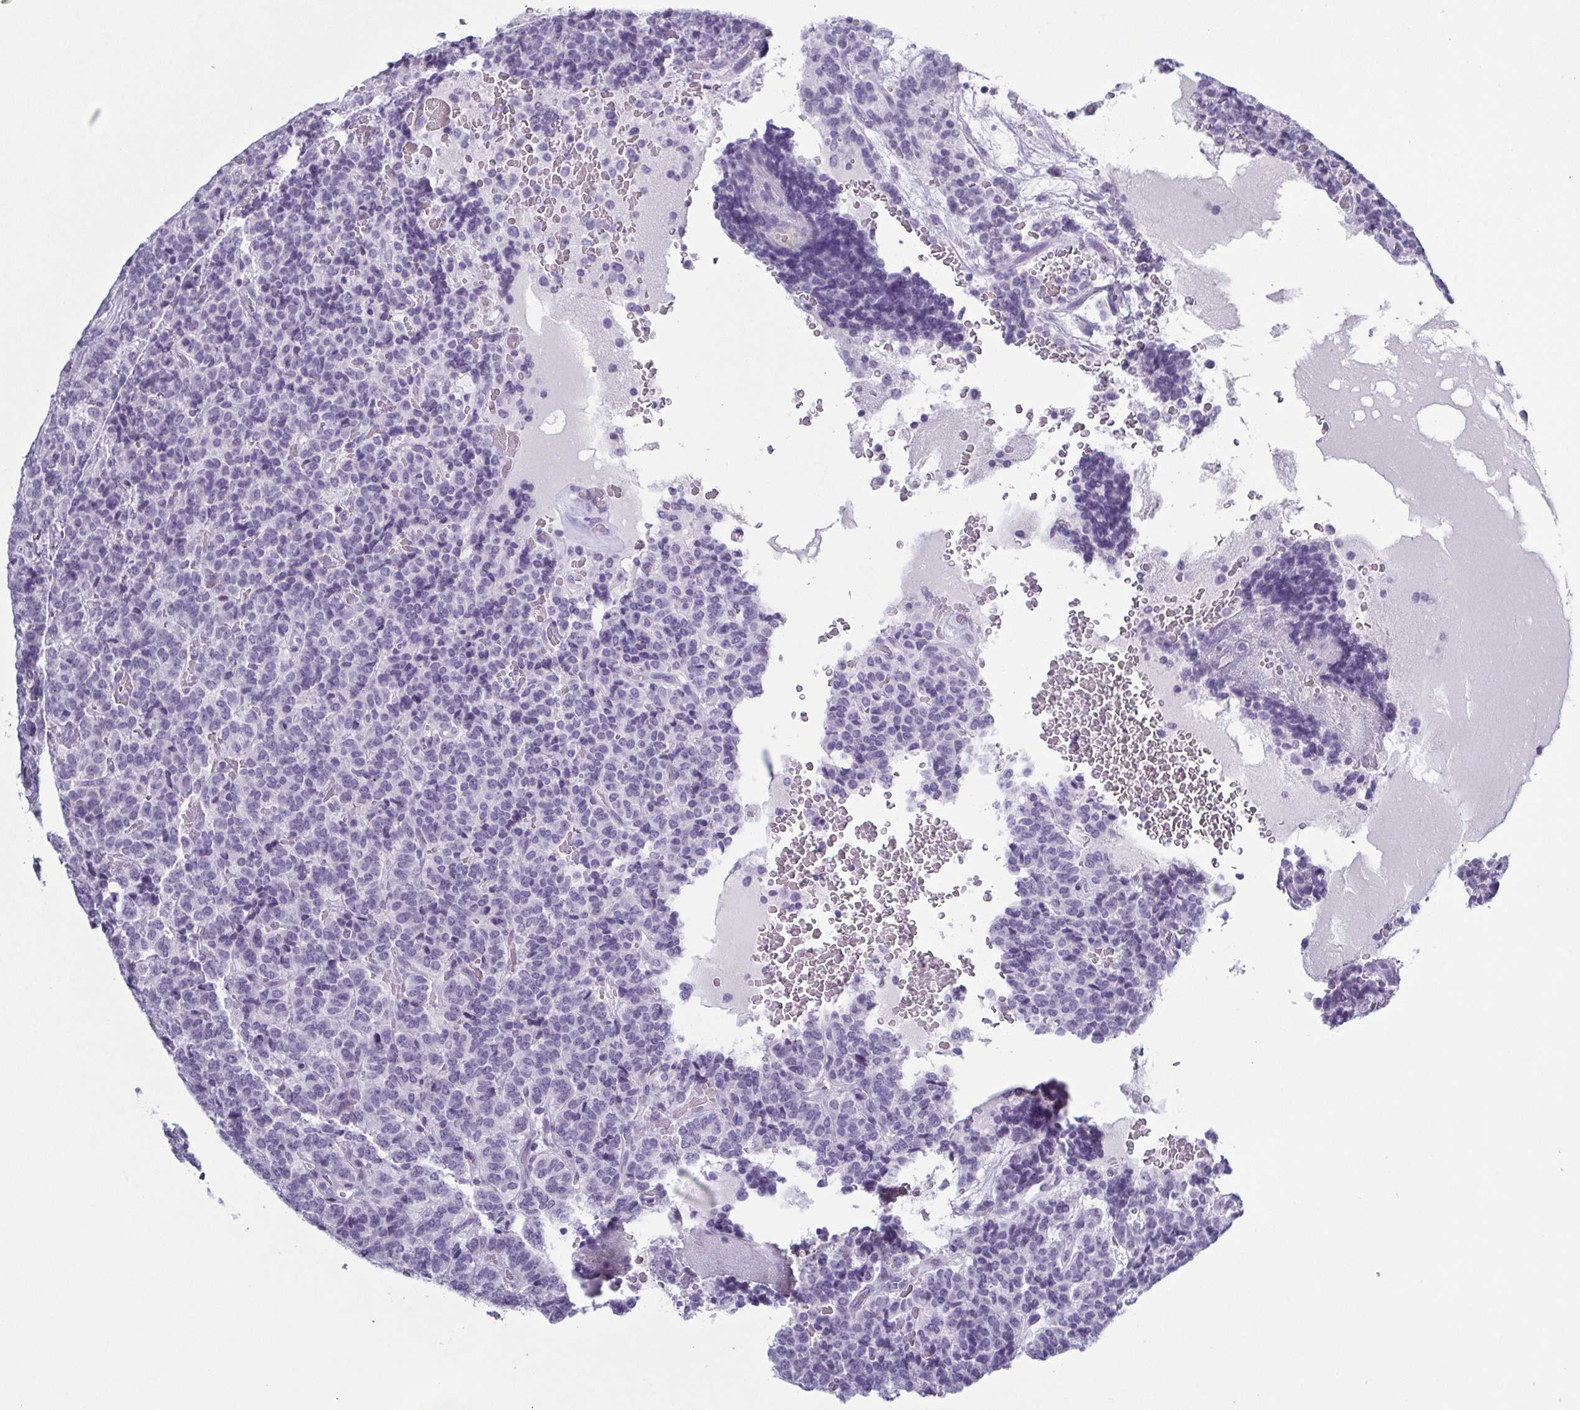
{"staining": {"intensity": "negative", "quantity": "none", "location": "none"}, "tissue": "carcinoid", "cell_type": "Tumor cells", "image_type": "cancer", "snomed": [{"axis": "morphology", "description": "Carcinoid, malignant, NOS"}, {"axis": "topography", "description": "Pancreas"}], "caption": "Carcinoid was stained to show a protein in brown. There is no significant staining in tumor cells.", "gene": "KRT10", "patient": {"sex": "male", "age": 36}}